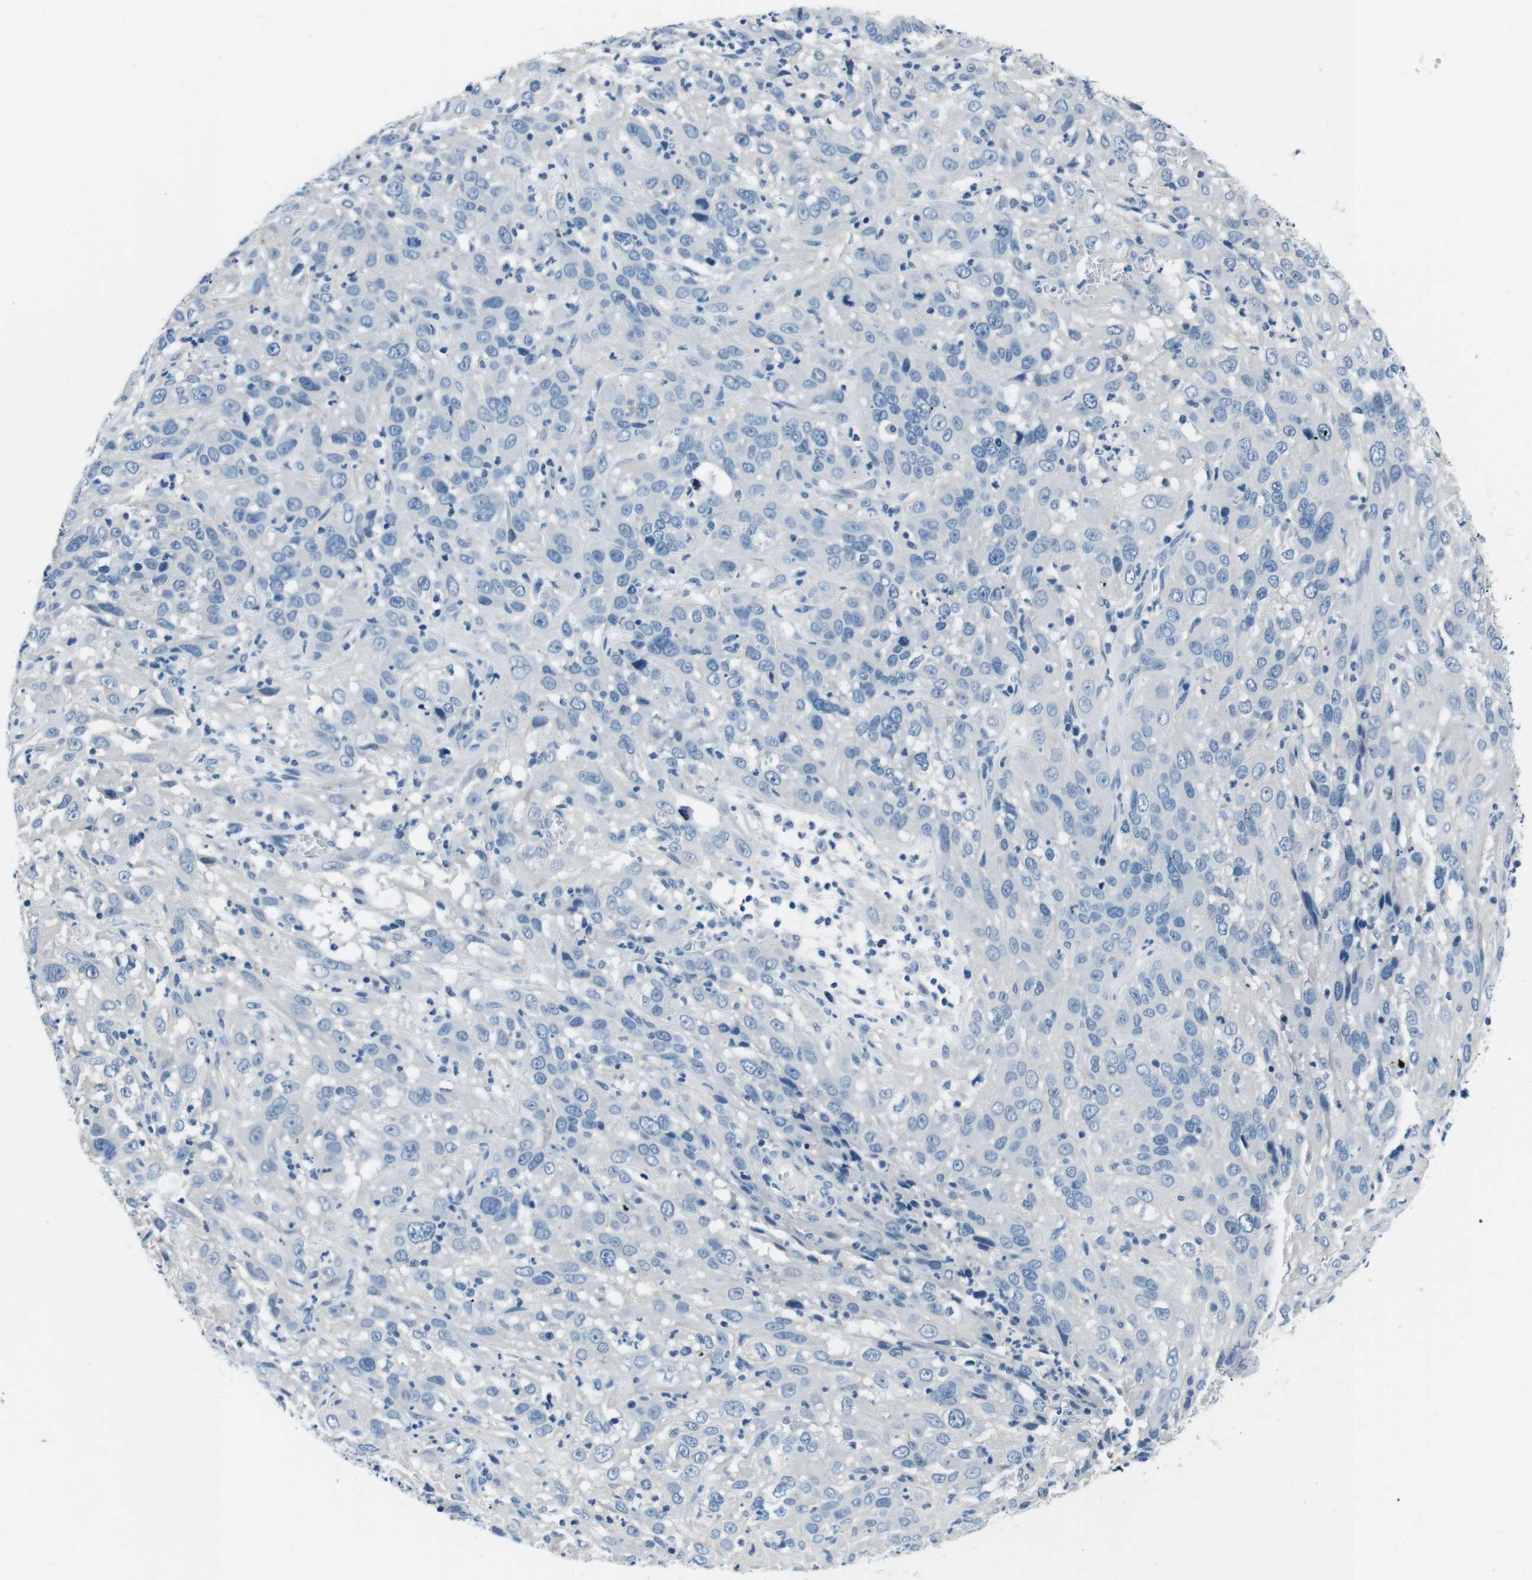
{"staining": {"intensity": "negative", "quantity": "none", "location": "none"}, "tissue": "cervical cancer", "cell_type": "Tumor cells", "image_type": "cancer", "snomed": [{"axis": "morphology", "description": "Squamous cell carcinoma, NOS"}, {"axis": "topography", "description": "Cervix"}], "caption": "Immunohistochemical staining of cervical cancer (squamous cell carcinoma) displays no significant expression in tumor cells. The staining is performed using DAB (3,3'-diaminobenzidine) brown chromogen with nuclei counter-stained in using hematoxylin.", "gene": "CASQ1", "patient": {"sex": "female", "age": 32}}